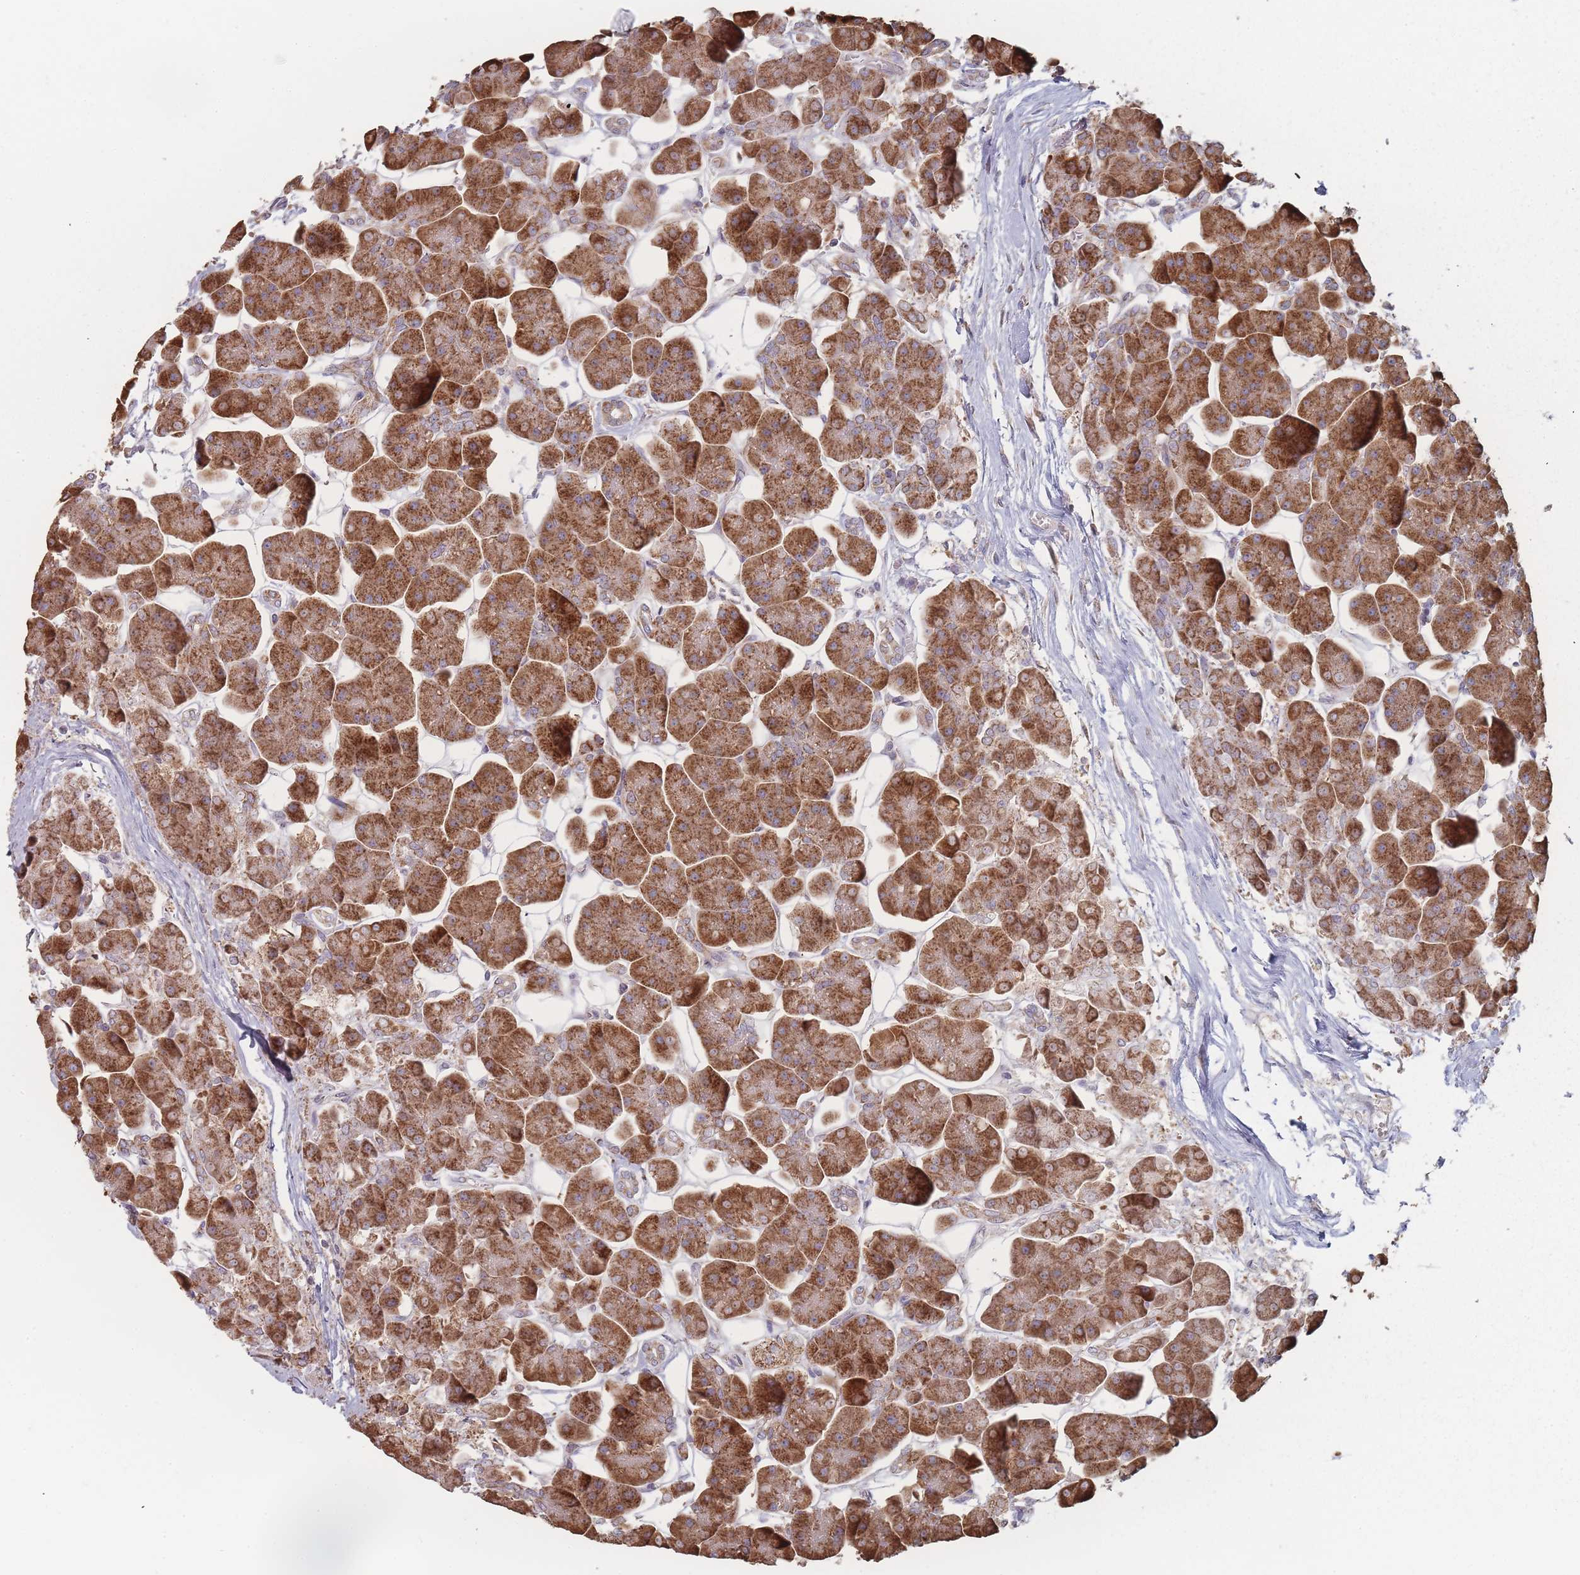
{"staining": {"intensity": "strong", "quantity": ">75%", "location": "cytoplasmic/membranous"}, "tissue": "pancreas", "cell_type": "Exocrine glandular cells", "image_type": "normal", "snomed": [{"axis": "morphology", "description": "Normal tissue, NOS"}, {"axis": "topography", "description": "Pancreas"}], "caption": "Protein staining exhibits strong cytoplasmic/membranous staining in about >75% of exocrine glandular cells in normal pancreas. The staining is performed using DAB brown chromogen to label protein expression. The nuclei are counter-stained blue using hematoxylin.", "gene": "PSMB3", "patient": {"sex": "male", "age": 66}}